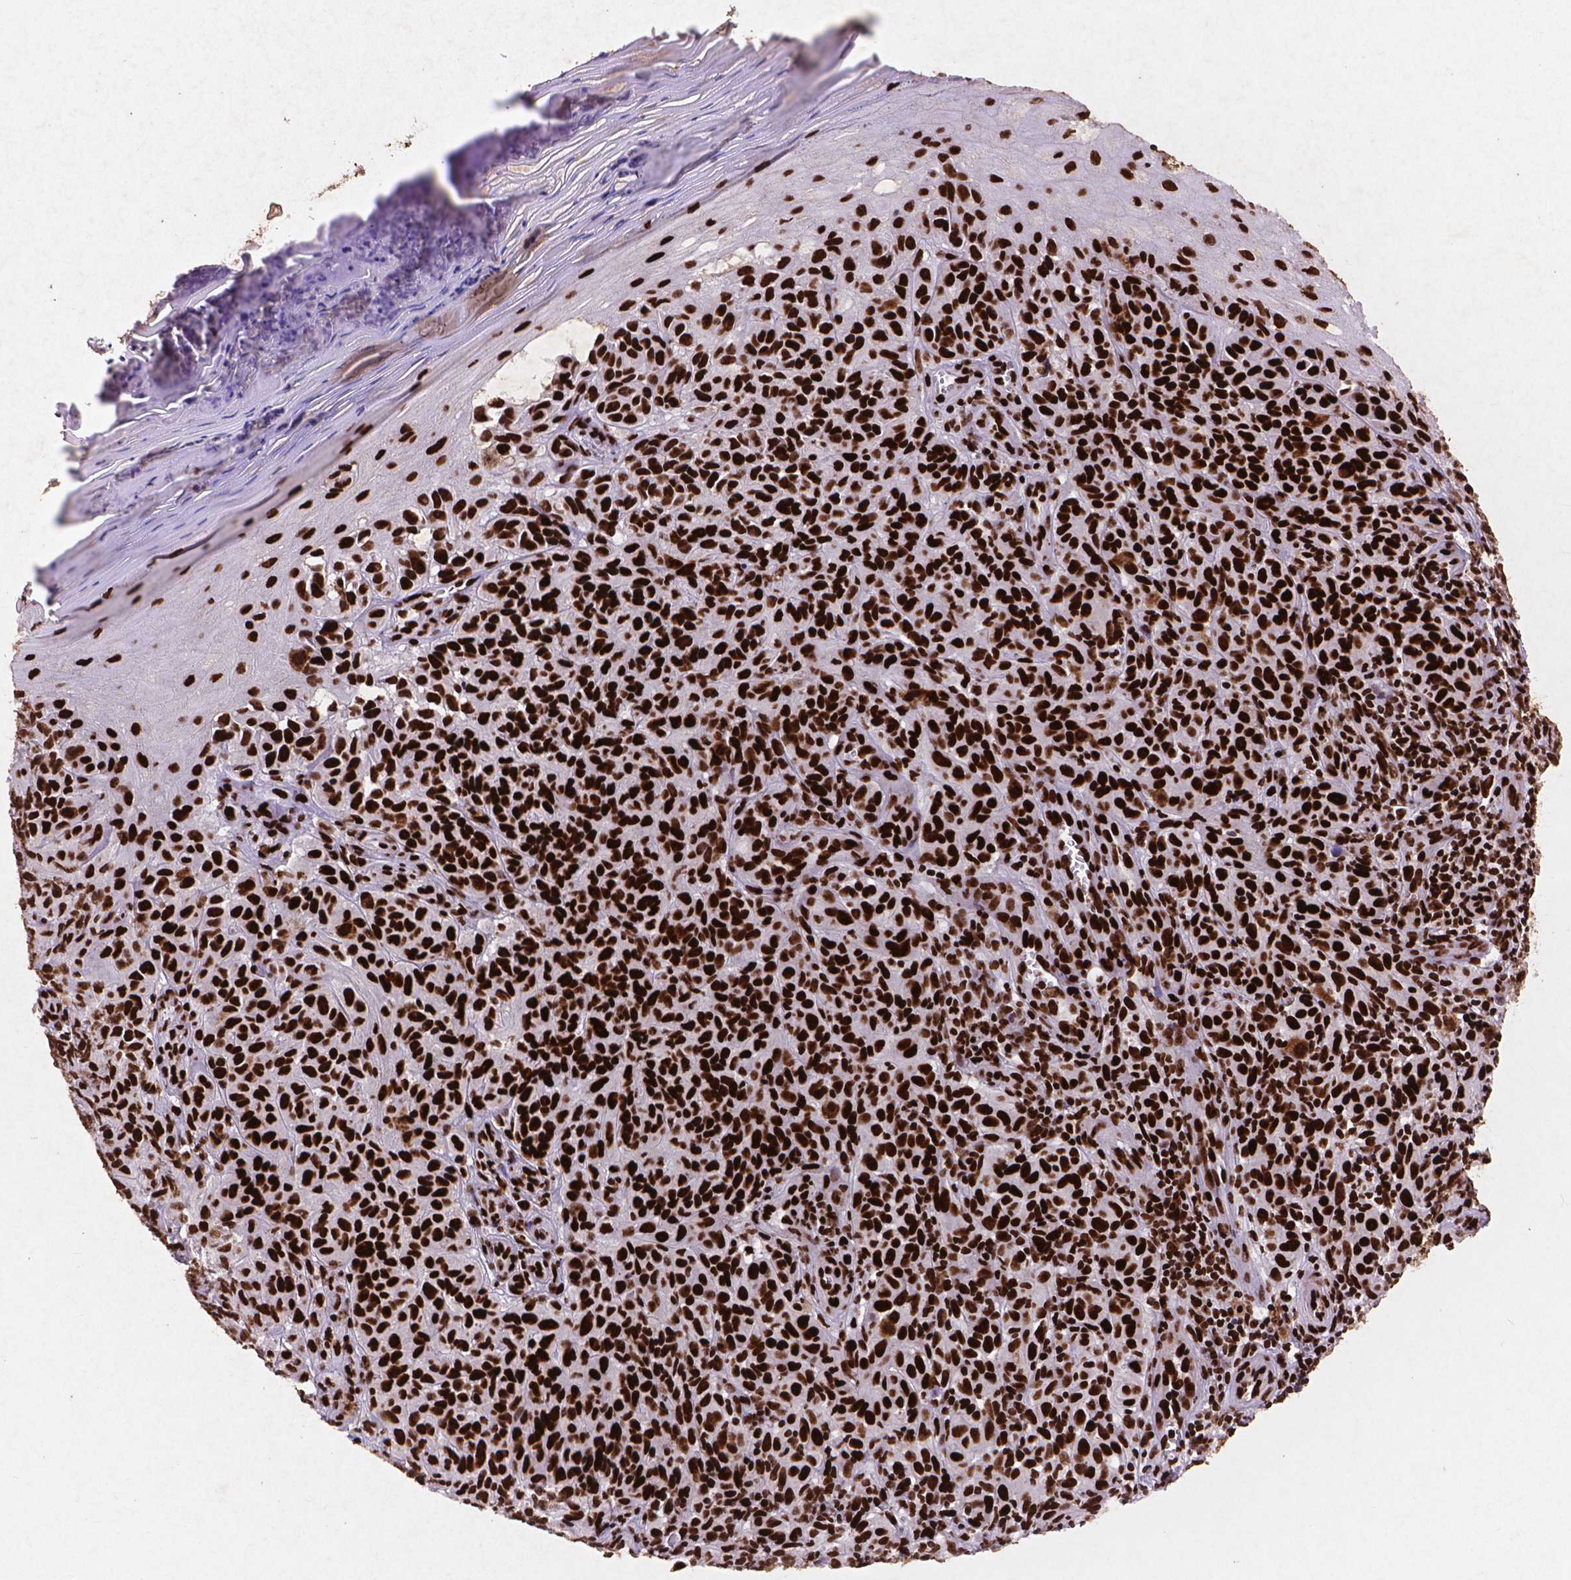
{"staining": {"intensity": "strong", "quantity": ">75%", "location": "nuclear"}, "tissue": "melanoma", "cell_type": "Tumor cells", "image_type": "cancer", "snomed": [{"axis": "morphology", "description": "Malignant melanoma, NOS"}, {"axis": "topography", "description": "Skin"}], "caption": "DAB immunohistochemical staining of human melanoma displays strong nuclear protein positivity in about >75% of tumor cells.", "gene": "CITED2", "patient": {"sex": "female", "age": 53}}